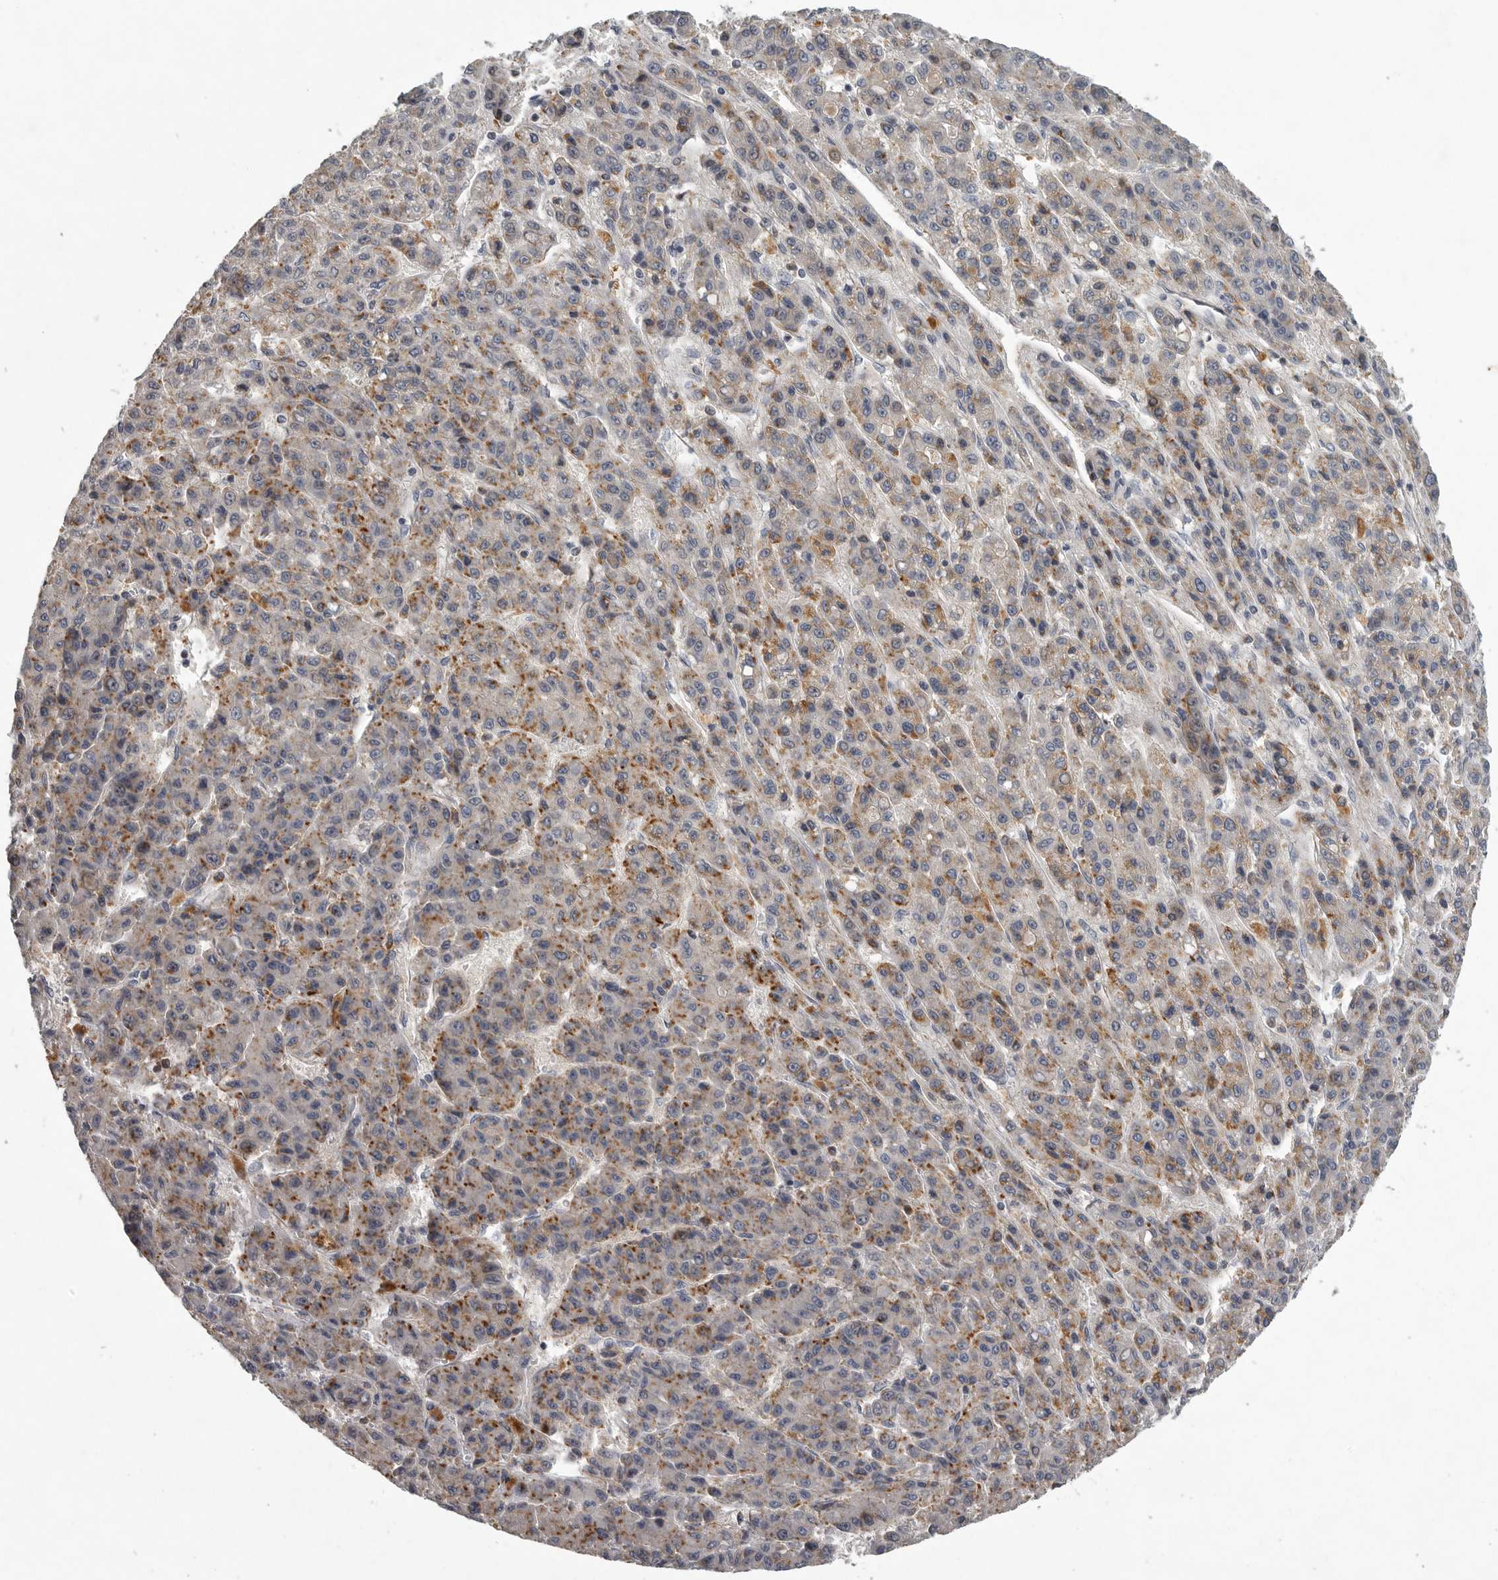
{"staining": {"intensity": "moderate", "quantity": "25%-75%", "location": "cytoplasmic/membranous"}, "tissue": "liver cancer", "cell_type": "Tumor cells", "image_type": "cancer", "snomed": [{"axis": "morphology", "description": "Carcinoma, Hepatocellular, NOS"}, {"axis": "topography", "description": "Liver"}], "caption": "Immunohistochemical staining of liver cancer exhibits moderate cytoplasmic/membranous protein staining in approximately 25%-75% of tumor cells. The protein is stained brown, and the nuclei are stained in blue (DAB IHC with brightfield microscopy, high magnification).", "gene": "LAMTOR3", "patient": {"sex": "male", "age": 70}}